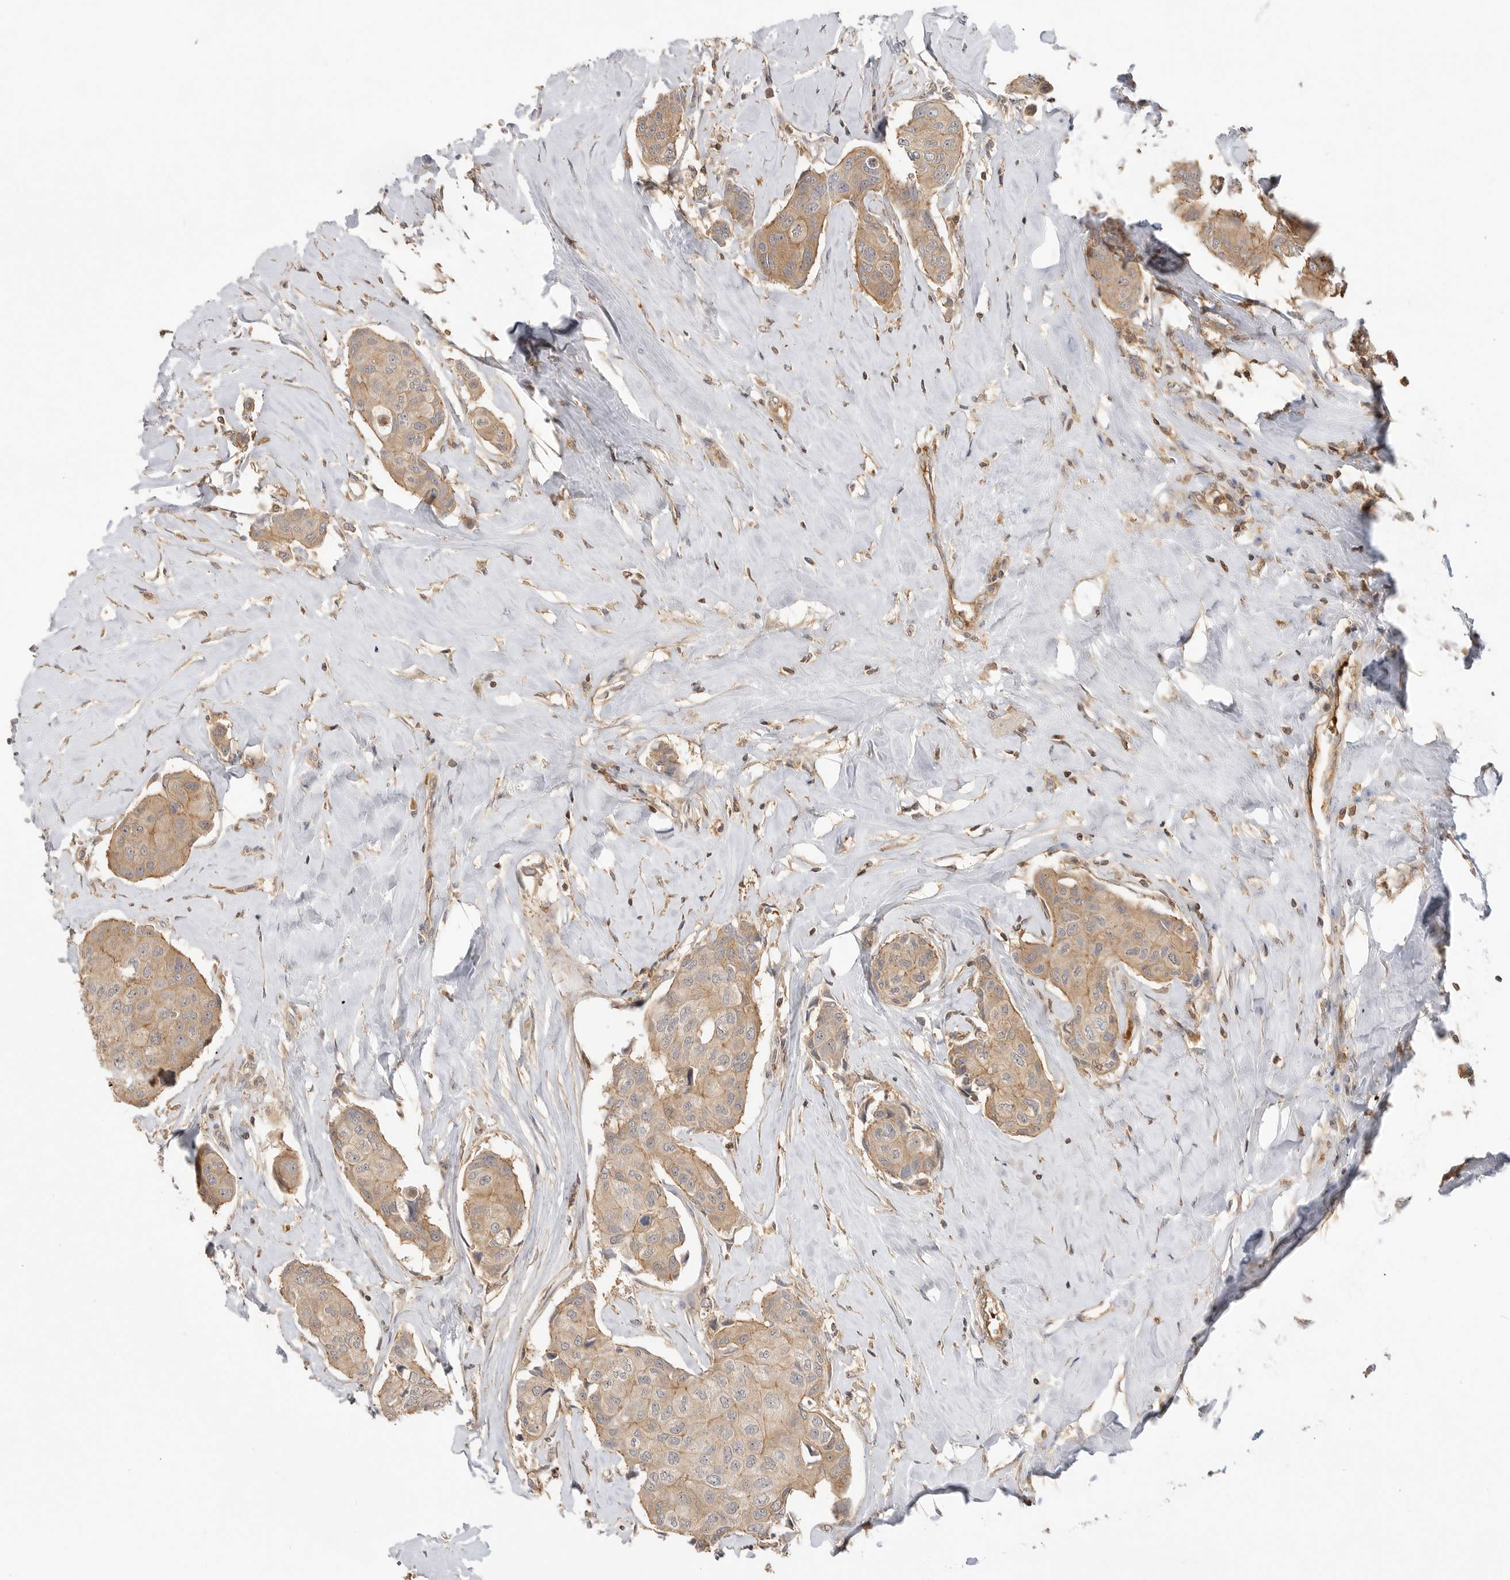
{"staining": {"intensity": "weak", "quantity": ">75%", "location": "cytoplasmic/membranous"}, "tissue": "breast cancer", "cell_type": "Tumor cells", "image_type": "cancer", "snomed": [{"axis": "morphology", "description": "Duct carcinoma"}, {"axis": "topography", "description": "Breast"}], "caption": "Protein staining of breast intraductal carcinoma tissue demonstrates weak cytoplasmic/membranous staining in approximately >75% of tumor cells. Using DAB (3,3'-diaminobenzidine) (brown) and hematoxylin (blue) stains, captured at high magnification using brightfield microscopy.", "gene": "CLDN12", "patient": {"sex": "female", "age": 80}}